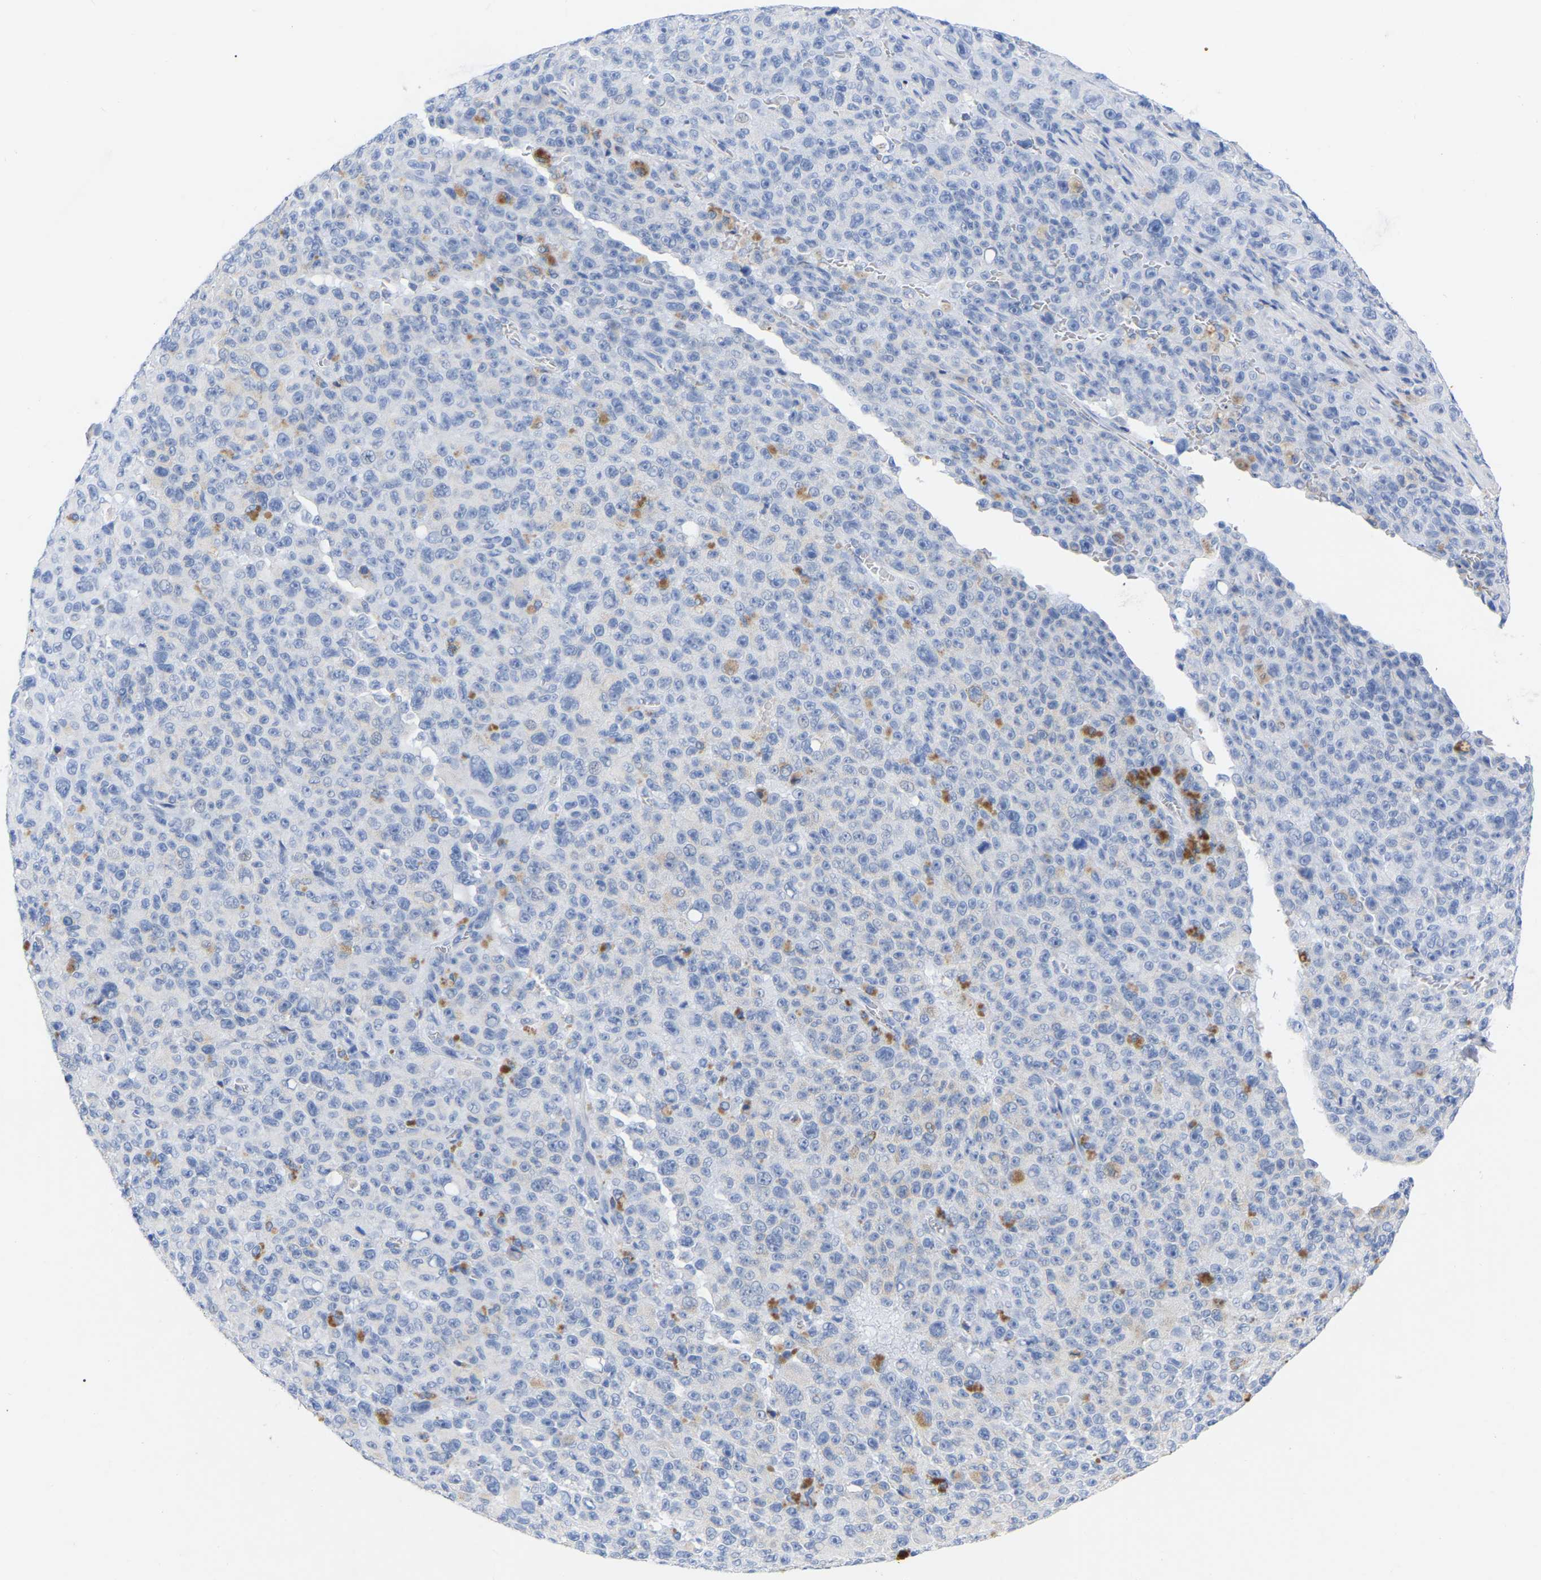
{"staining": {"intensity": "negative", "quantity": "none", "location": "none"}, "tissue": "melanoma", "cell_type": "Tumor cells", "image_type": "cancer", "snomed": [{"axis": "morphology", "description": "Malignant melanoma, NOS"}, {"axis": "topography", "description": "Skin"}], "caption": "Tumor cells show no significant protein staining in malignant melanoma. (Immunohistochemistry (ihc), brightfield microscopy, high magnification).", "gene": "ZNF629", "patient": {"sex": "female", "age": 82}}